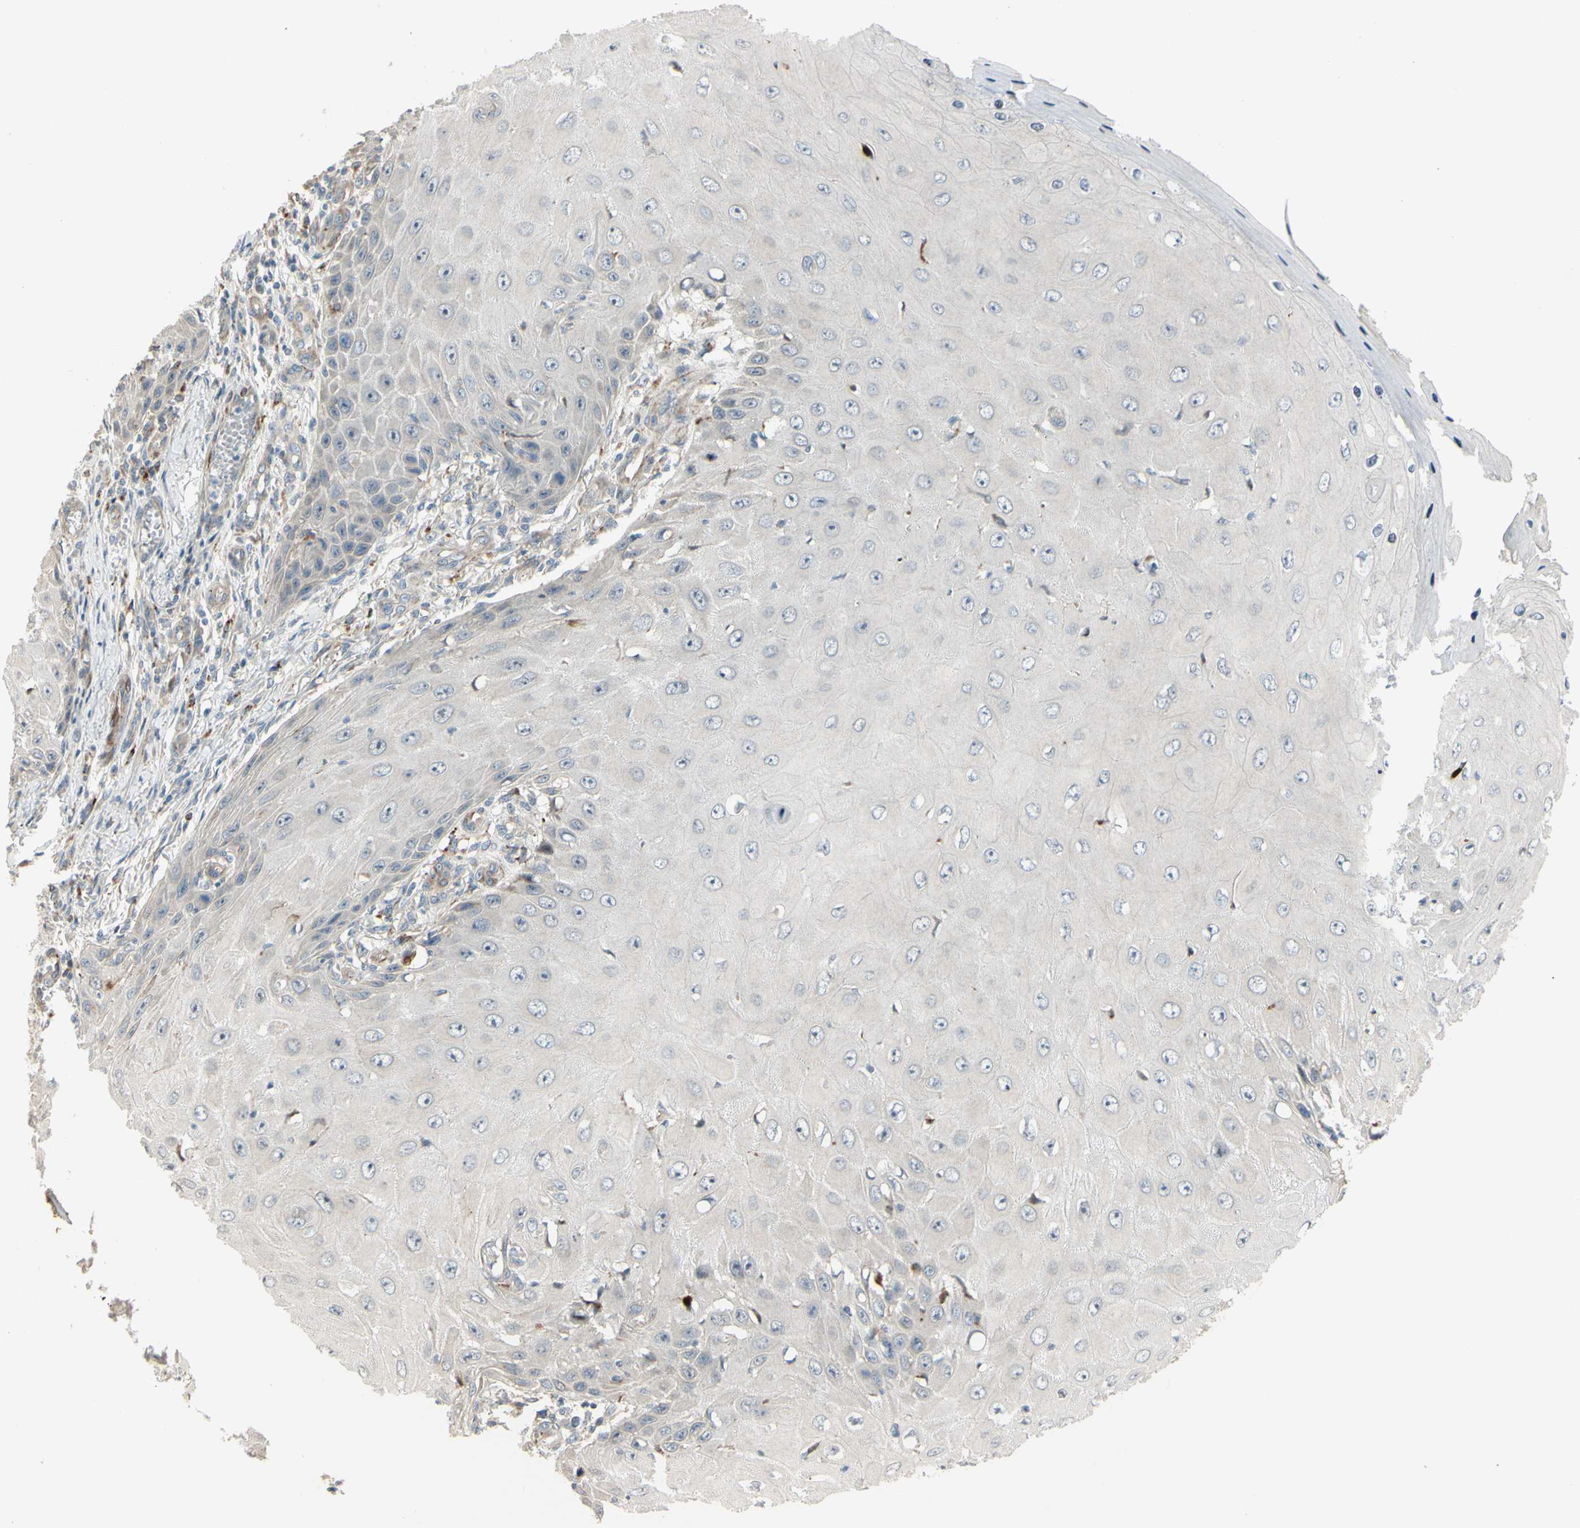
{"staining": {"intensity": "negative", "quantity": "none", "location": "none"}, "tissue": "skin cancer", "cell_type": "Tumor cells", "image_type": "cancer", "snomed": [{"axis": "morphology", "description": "Squamous cell carcinoma, NOS"}, {"axis": "topography", "description": "Skin"}], "caption": "The photomicrograph reveals no significant expression in tumor cells of skin cancer.", "gene": "NDFIP1", "patient": {"sex": "female", "age": 73}}